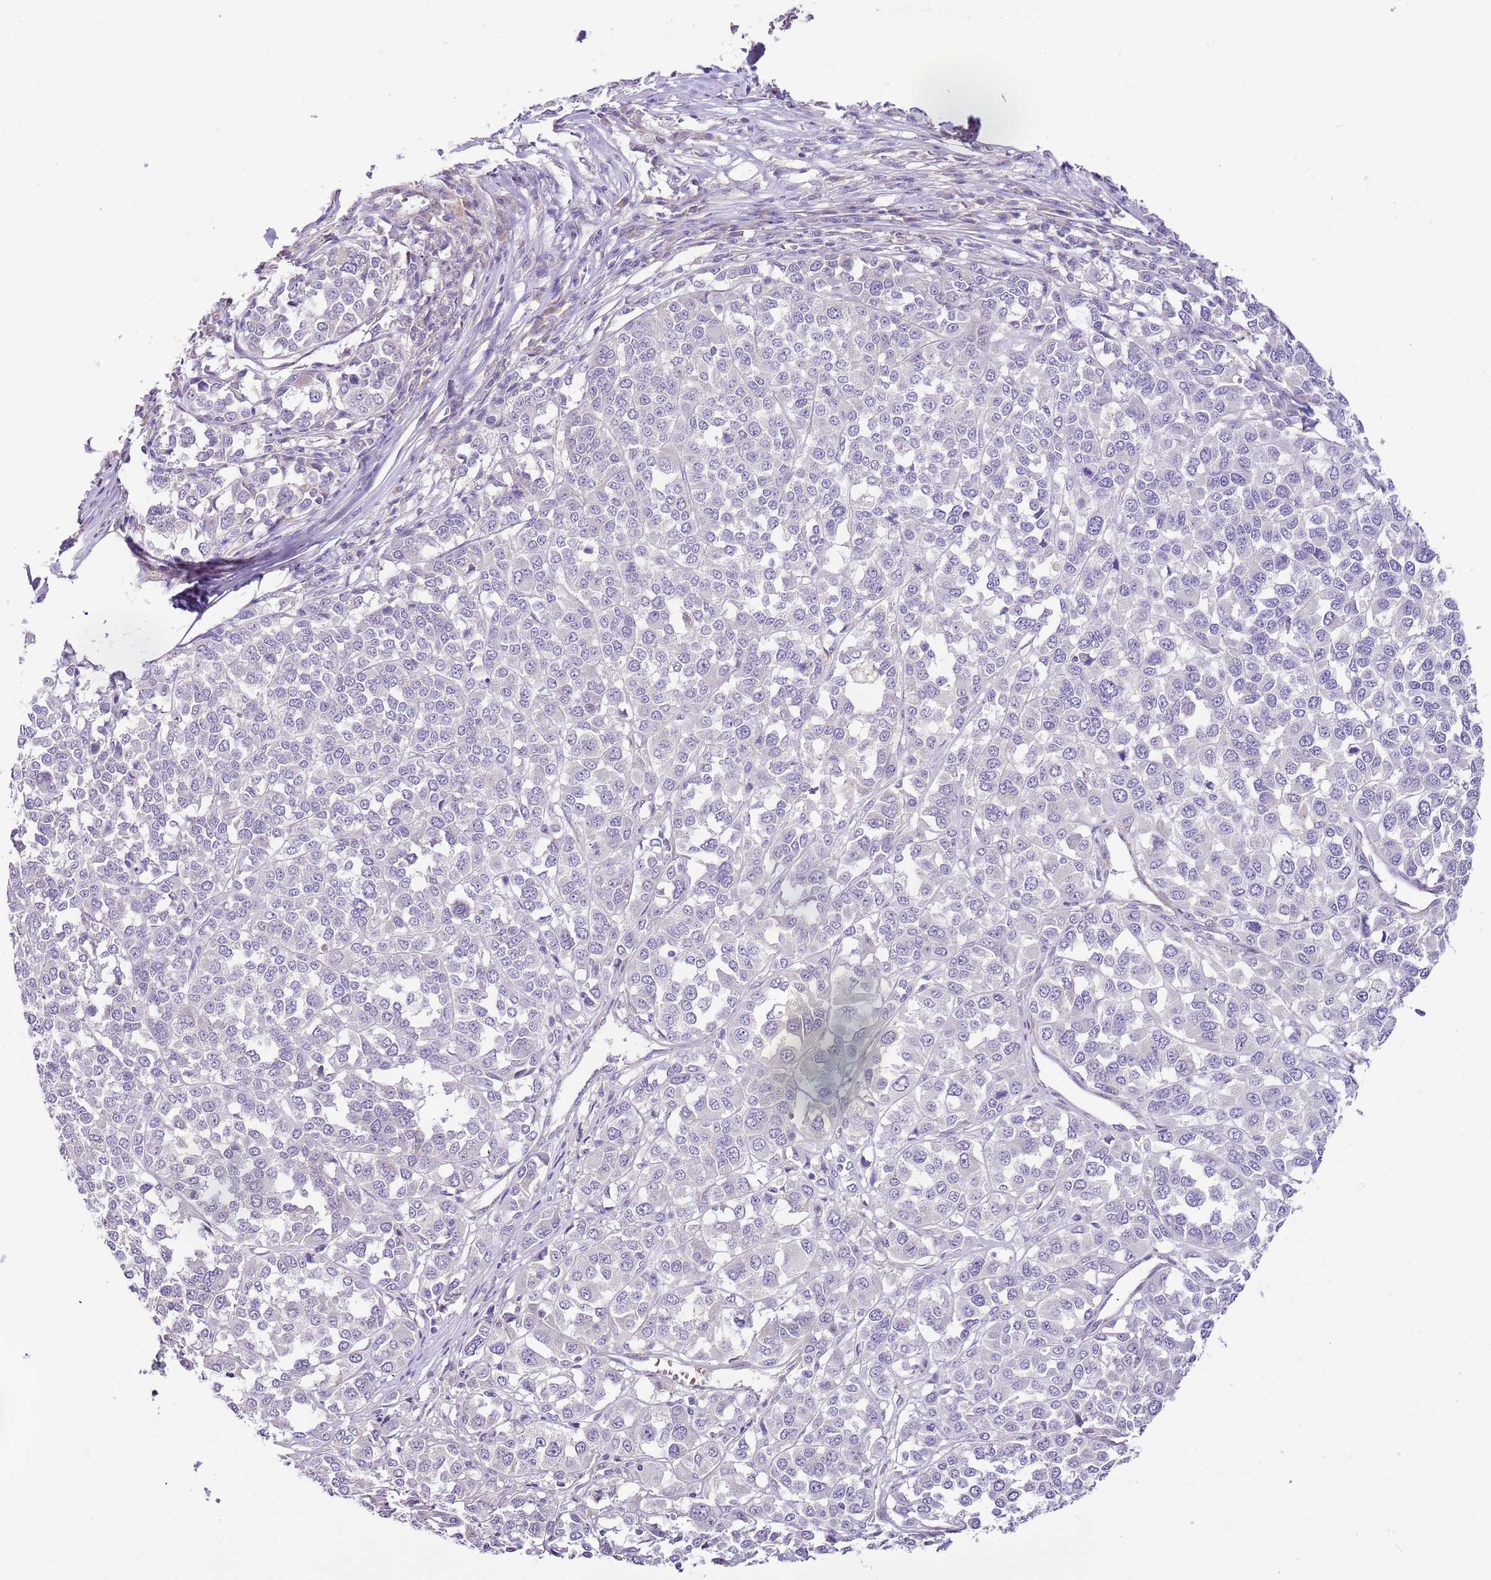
{"staining": {"intensity": "negative", "quantity": "none", "location": "none"}, "tissue": "melanoma", "cell_type": "Tumor cells", "image_type": "cancer", "snomed": [{"axis": "morphology", "description": "Malignant melanoma, Metastatic site"}, {"axis": "topography", "description": "Lymph node"}], "caption": "This is an immunohistochemistry (IHC) histopathology image of malignant melanoma (metastatic site). There is no staining in tumor cells.", "gene": "RFK", "patient": {"sex": "male", "age": 44}}